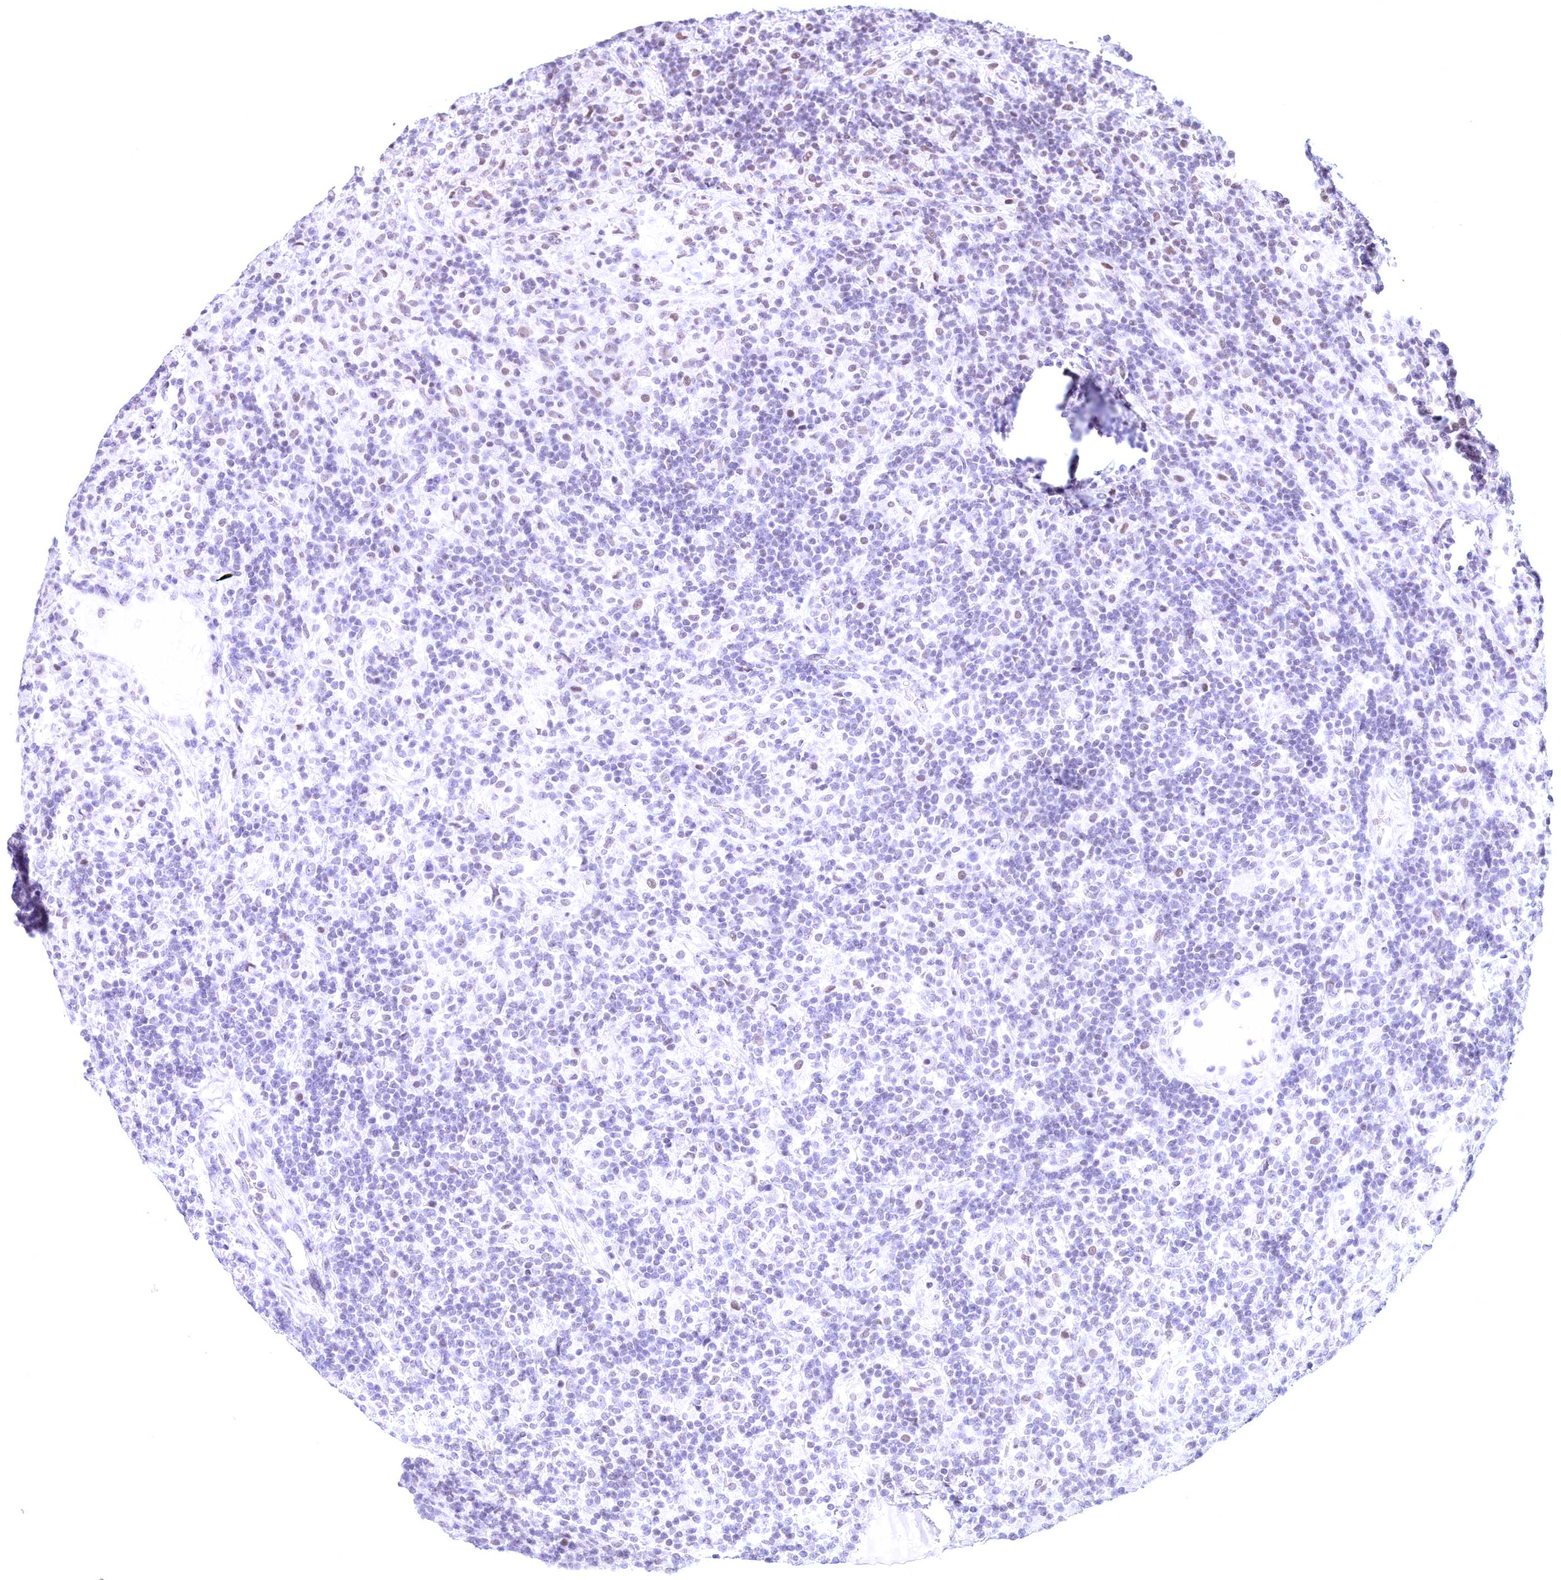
{"staining": {"intensity": "weak", "quantity": "<25%", "location": "nuclear"}, "tissue": "lymphoma", "cell_type": "Tumor cells", "image_type": "cancer", "snomed": [{"axis": "morphology", "description": "Hodgkin's disease, NOS"}, {"axis": "topography", "description": "Lymph node"}], "caption": "Immunohistochemical staining of Hodgkin's disease demonstrates no significant positivity in tumor cells.", "gene": "CDC26", "patient": {"sex": "male", "age": 70}}